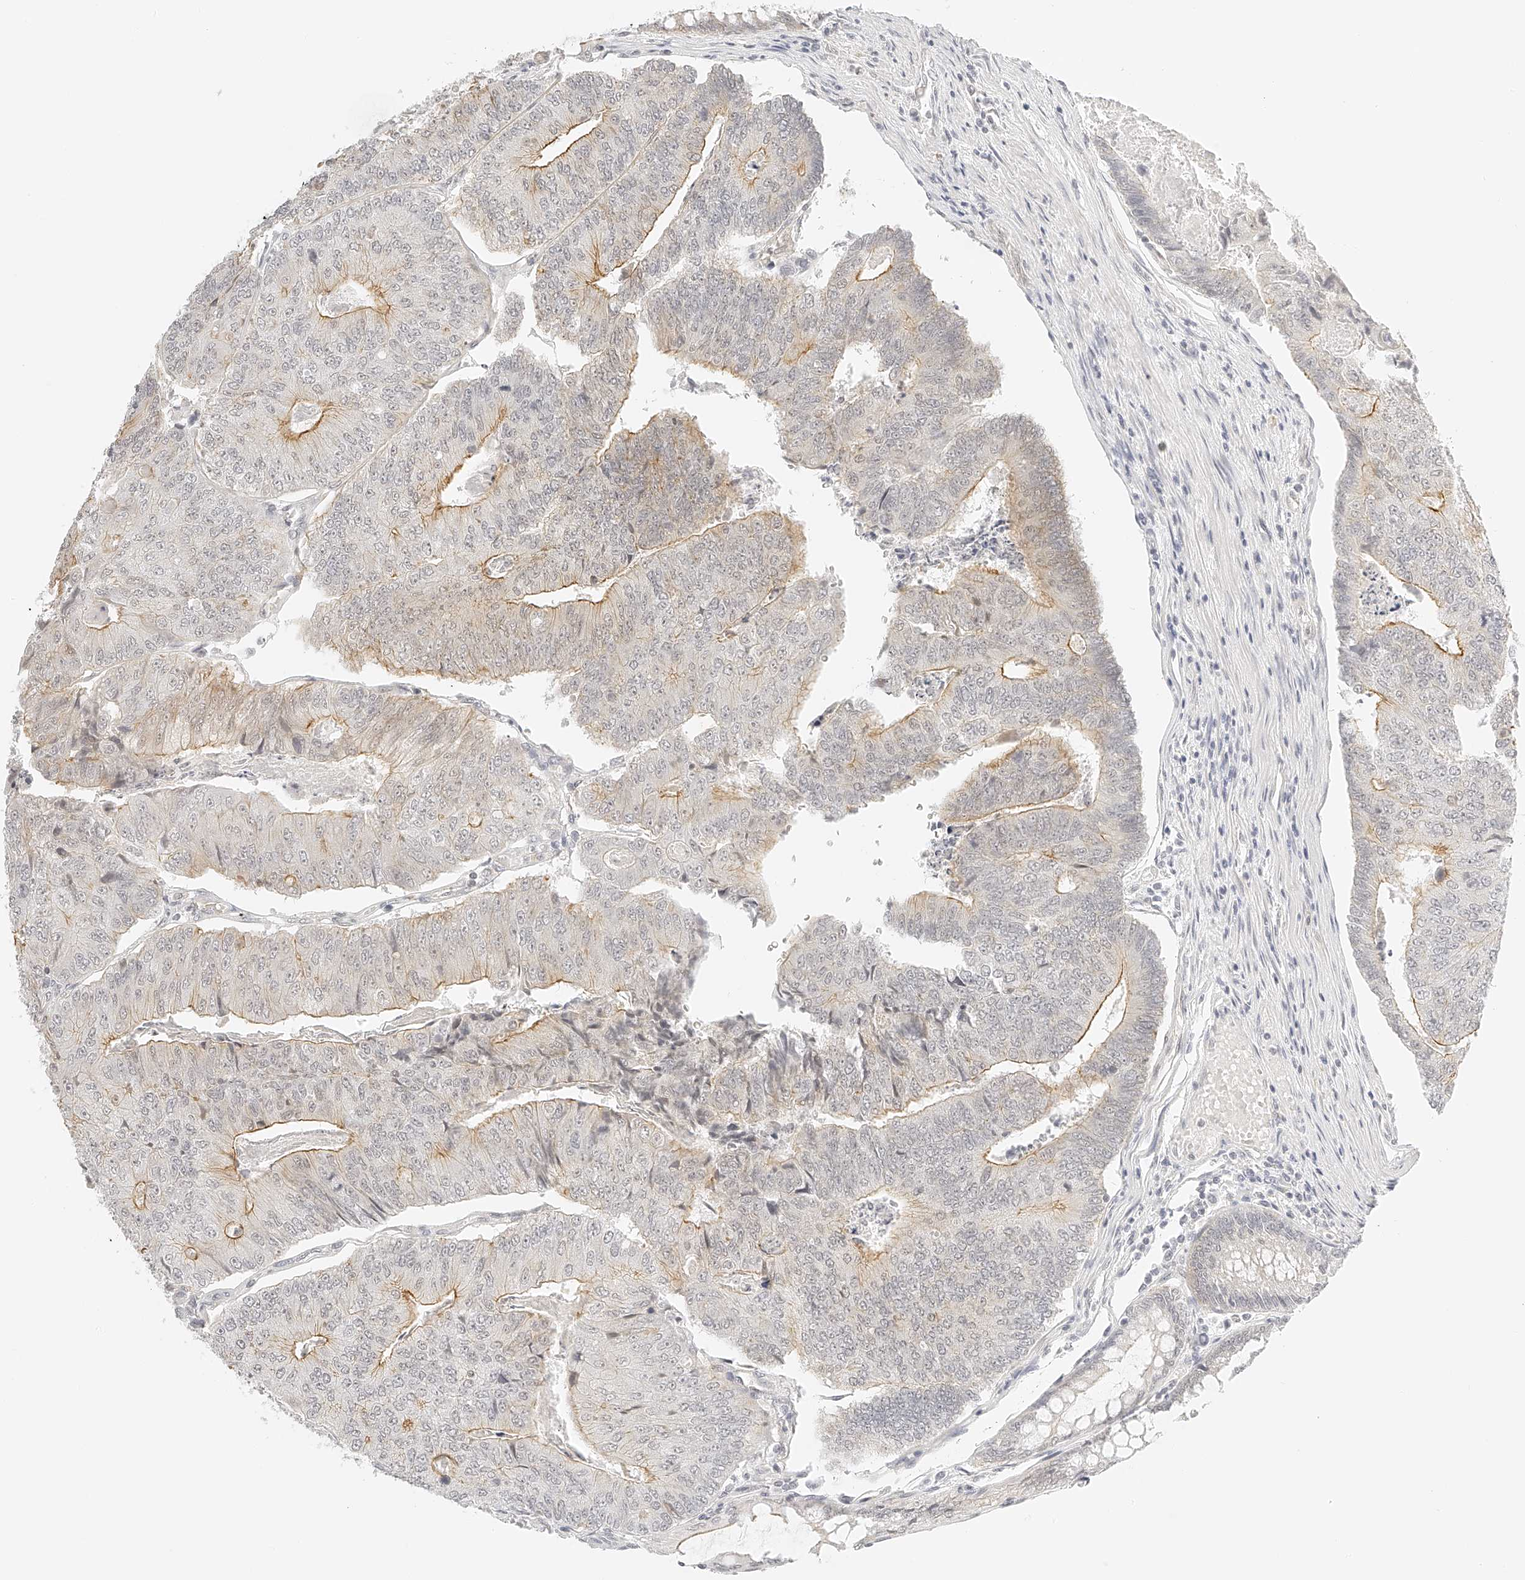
{"staining": {"intensity": "moderate", "quantity": "<25%", "location": "cytoplasmic/membranous"}, "tissue": "colorectal cancer", "cell_type": "Tumor cells", "image_type": "cancer", "snomed": [{"axis": "morphology", "description": "Adenocarcinoma, NOS"}, {"axis": "topography", "description": "Colon"}], "caption": "Protein staining of colorectal adenocarcinoma tissue reveals moderate cytoplasmic/membranous positivity in approximately <25% of tumor cells.", "gene": "ZFP69", "patient": {"sex": "female", "age": 67}}